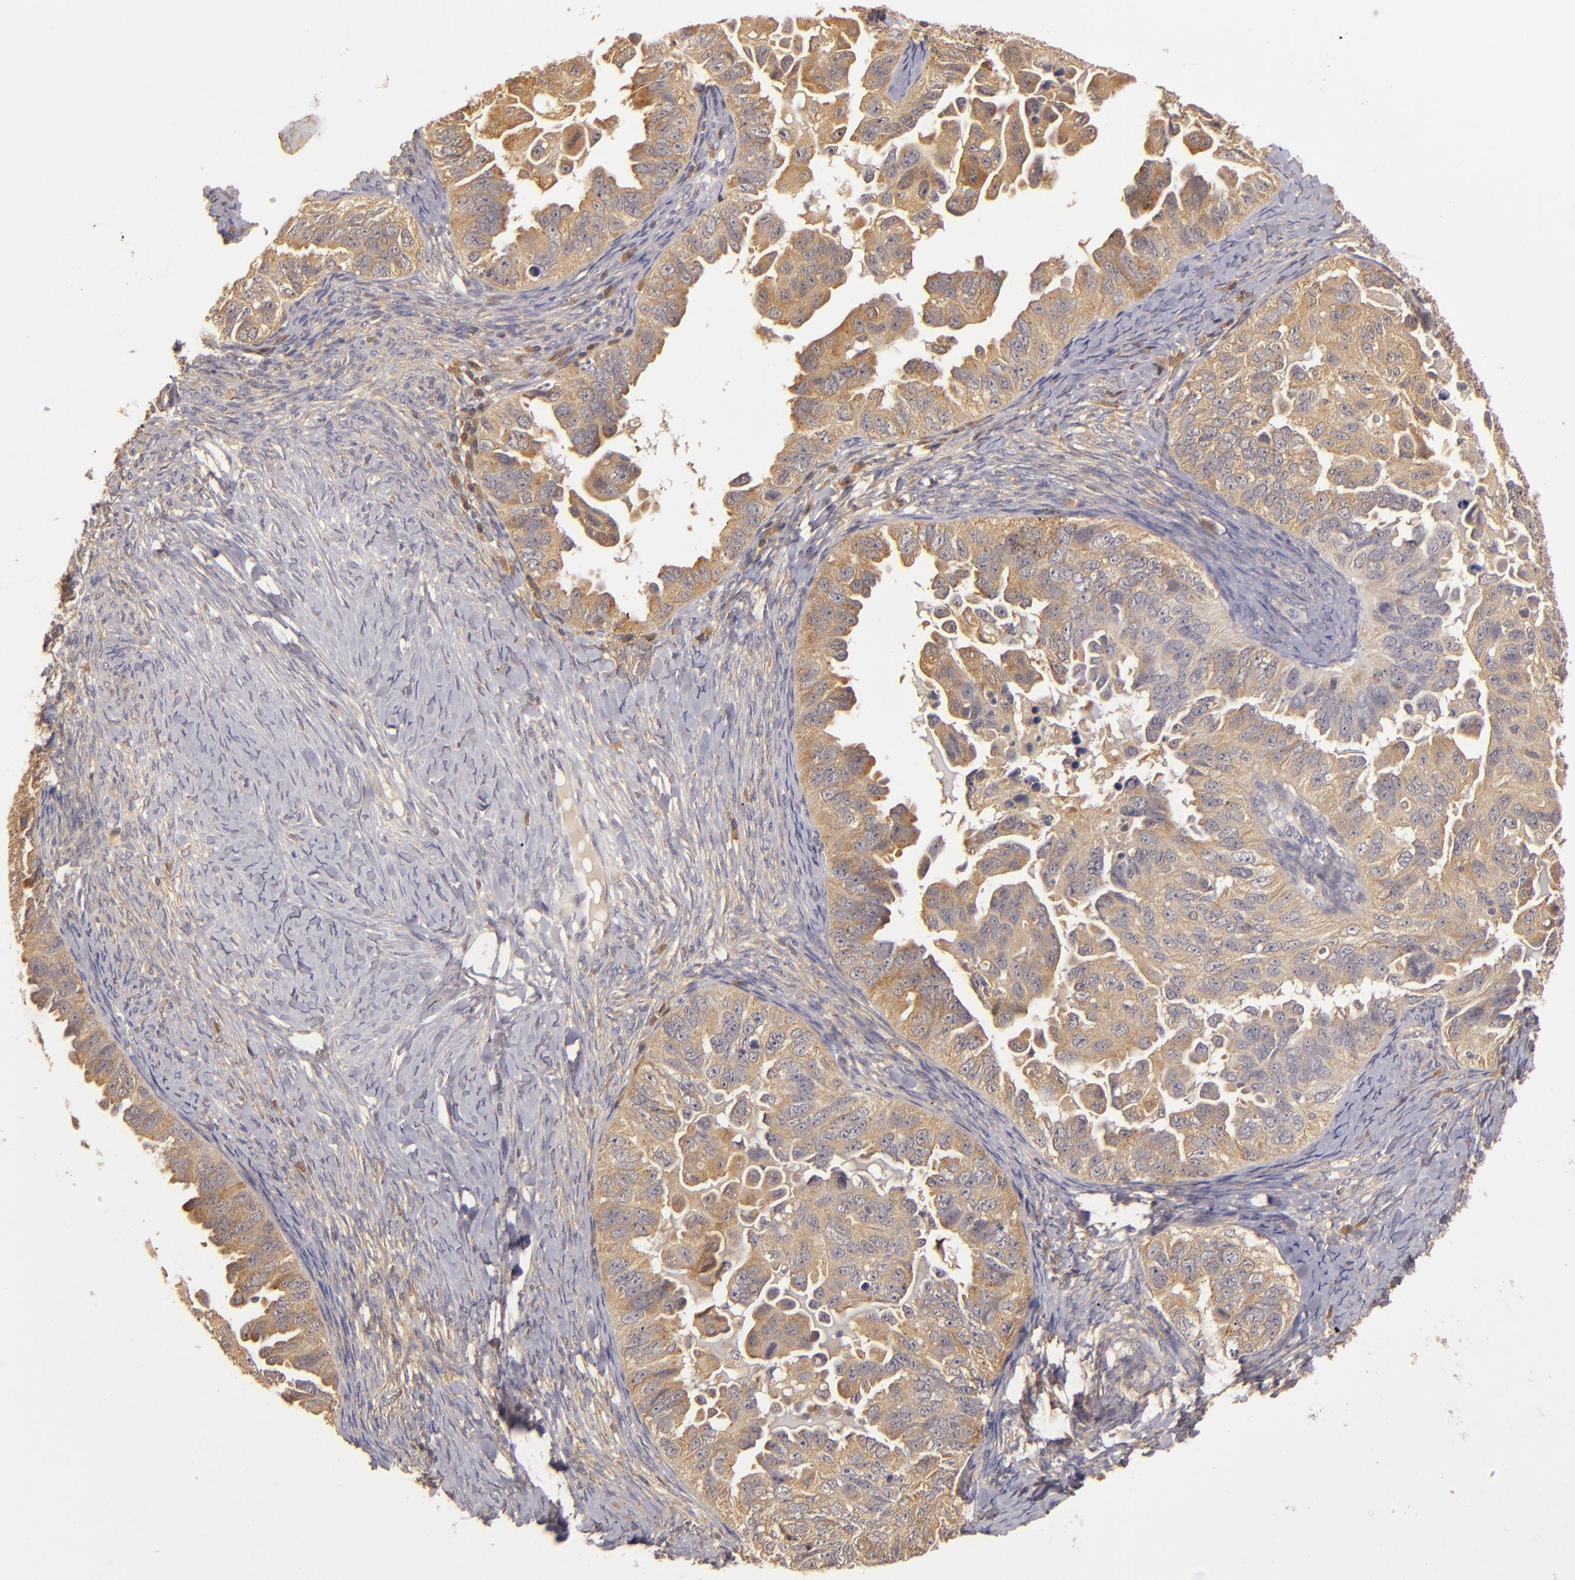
{"staining": {"intensity": "strong", "quantity": ">75%", "location": "cytoplasmic/membranous"}, "tissue": "ovarian cancer", "cell_type": "Tumor cells", "image_type": "cancer", "snomed": [{"axis": "morphology", "description": "Cystadenocarcinoma, serous, NOS"}, {"axis": "topography", "description": "Ovary"}], "caption": "The micrograph exhibits staining of serous cystadenocarcinoma (ovarian), revealing strong cytoplasmic/membranous protein expression (brown color) within tumor cells.", "gene": "PRKCD", "patient": {"sex": "female", "age": 82}}